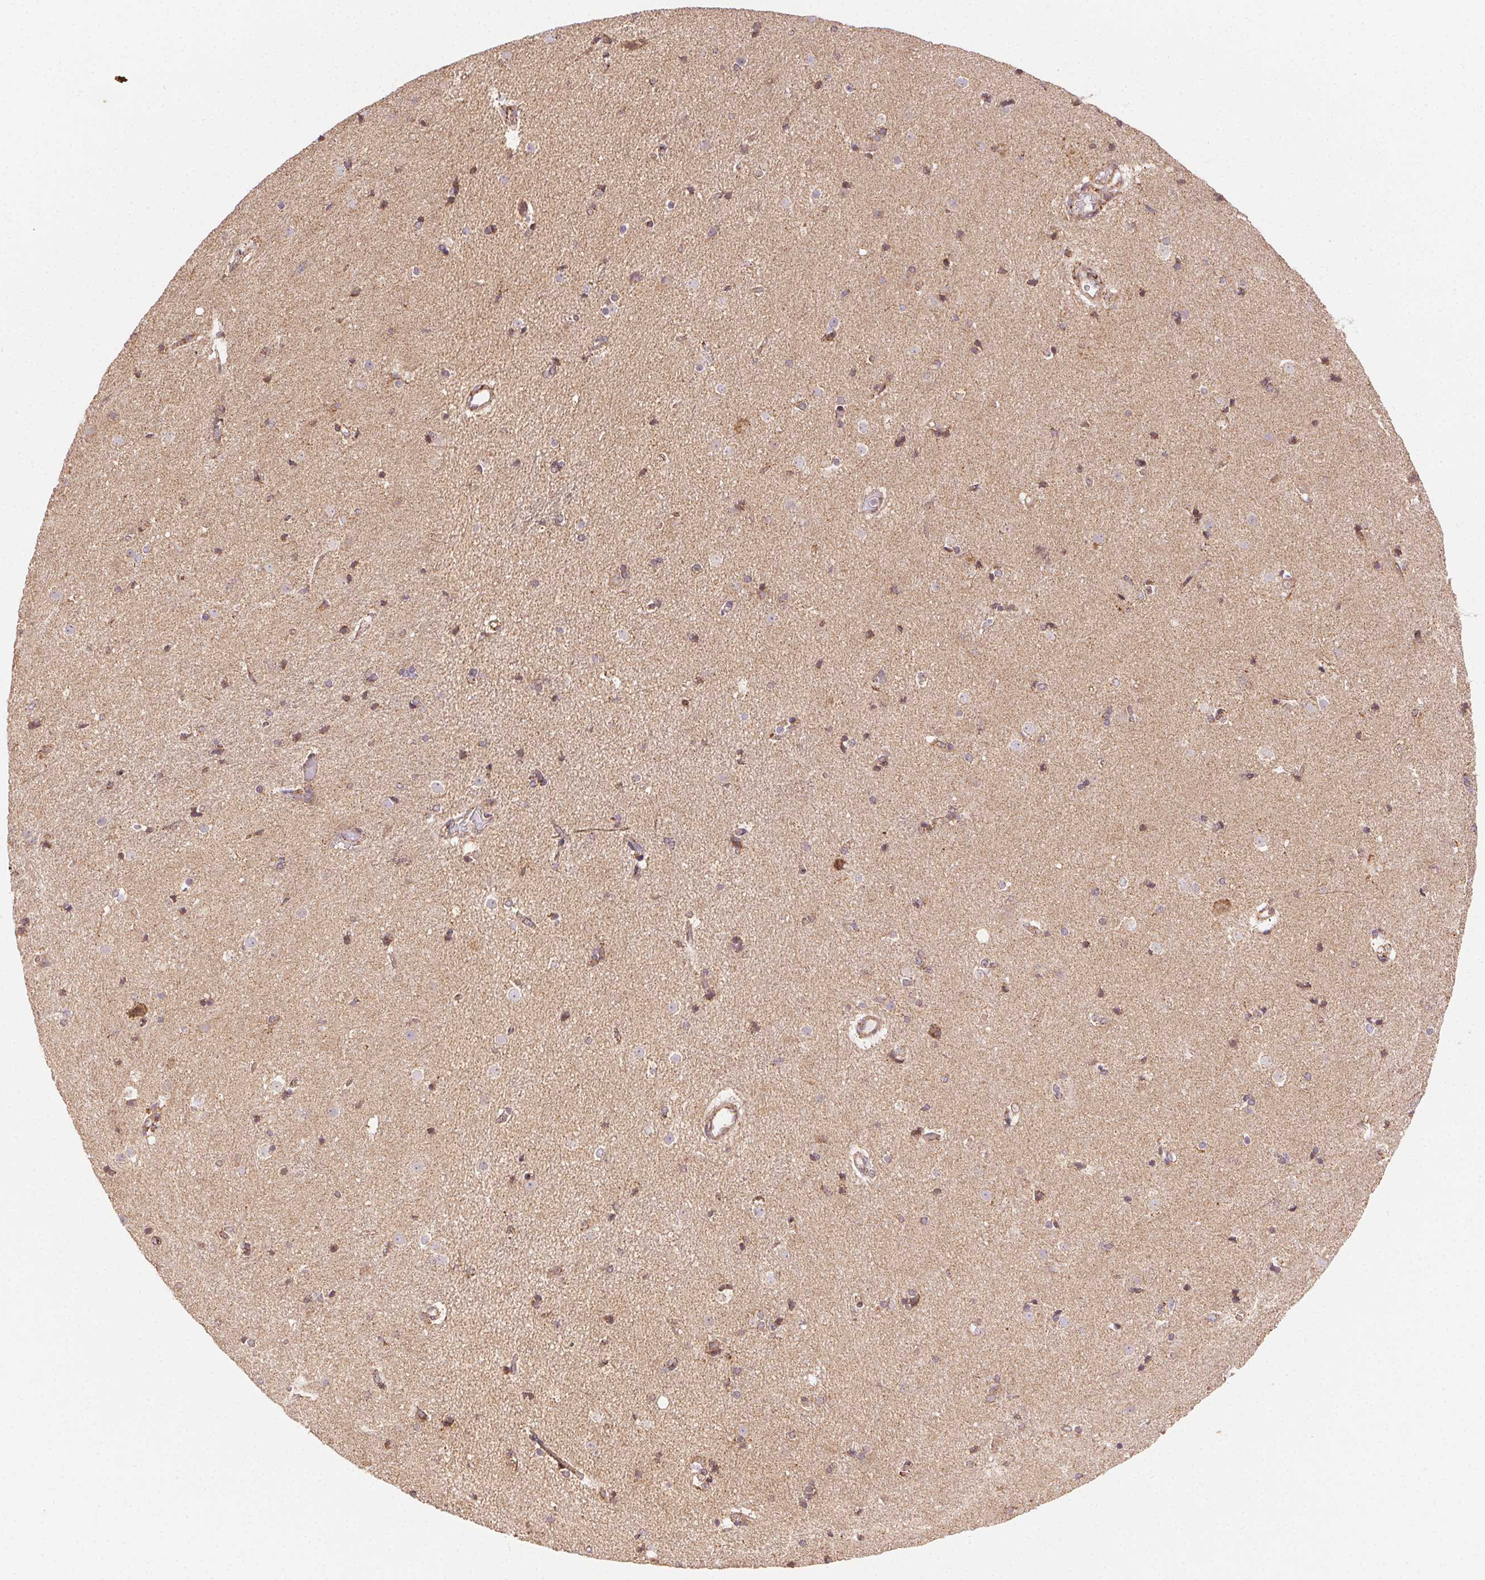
{"staining": {"intensity": "moderate", "quantity": "25%-75%", "location": "cytoplasmic/membranous"}, "tissue": "caudate", "cell_type": "Glial cells", "image_type": "normal", "snomed": [{"axis": "morphology", "description": "Normal tissue, NOS"}, {"axis": "topography", "description": "Lateral ventricle wall"}], "caption": "Moderate cytoplasmic/membranous protein expression is identified in about 25%-75% of glial cells in caudate.", "gene": "CLPB", "patient": {"sex": "female", "age": 71}}